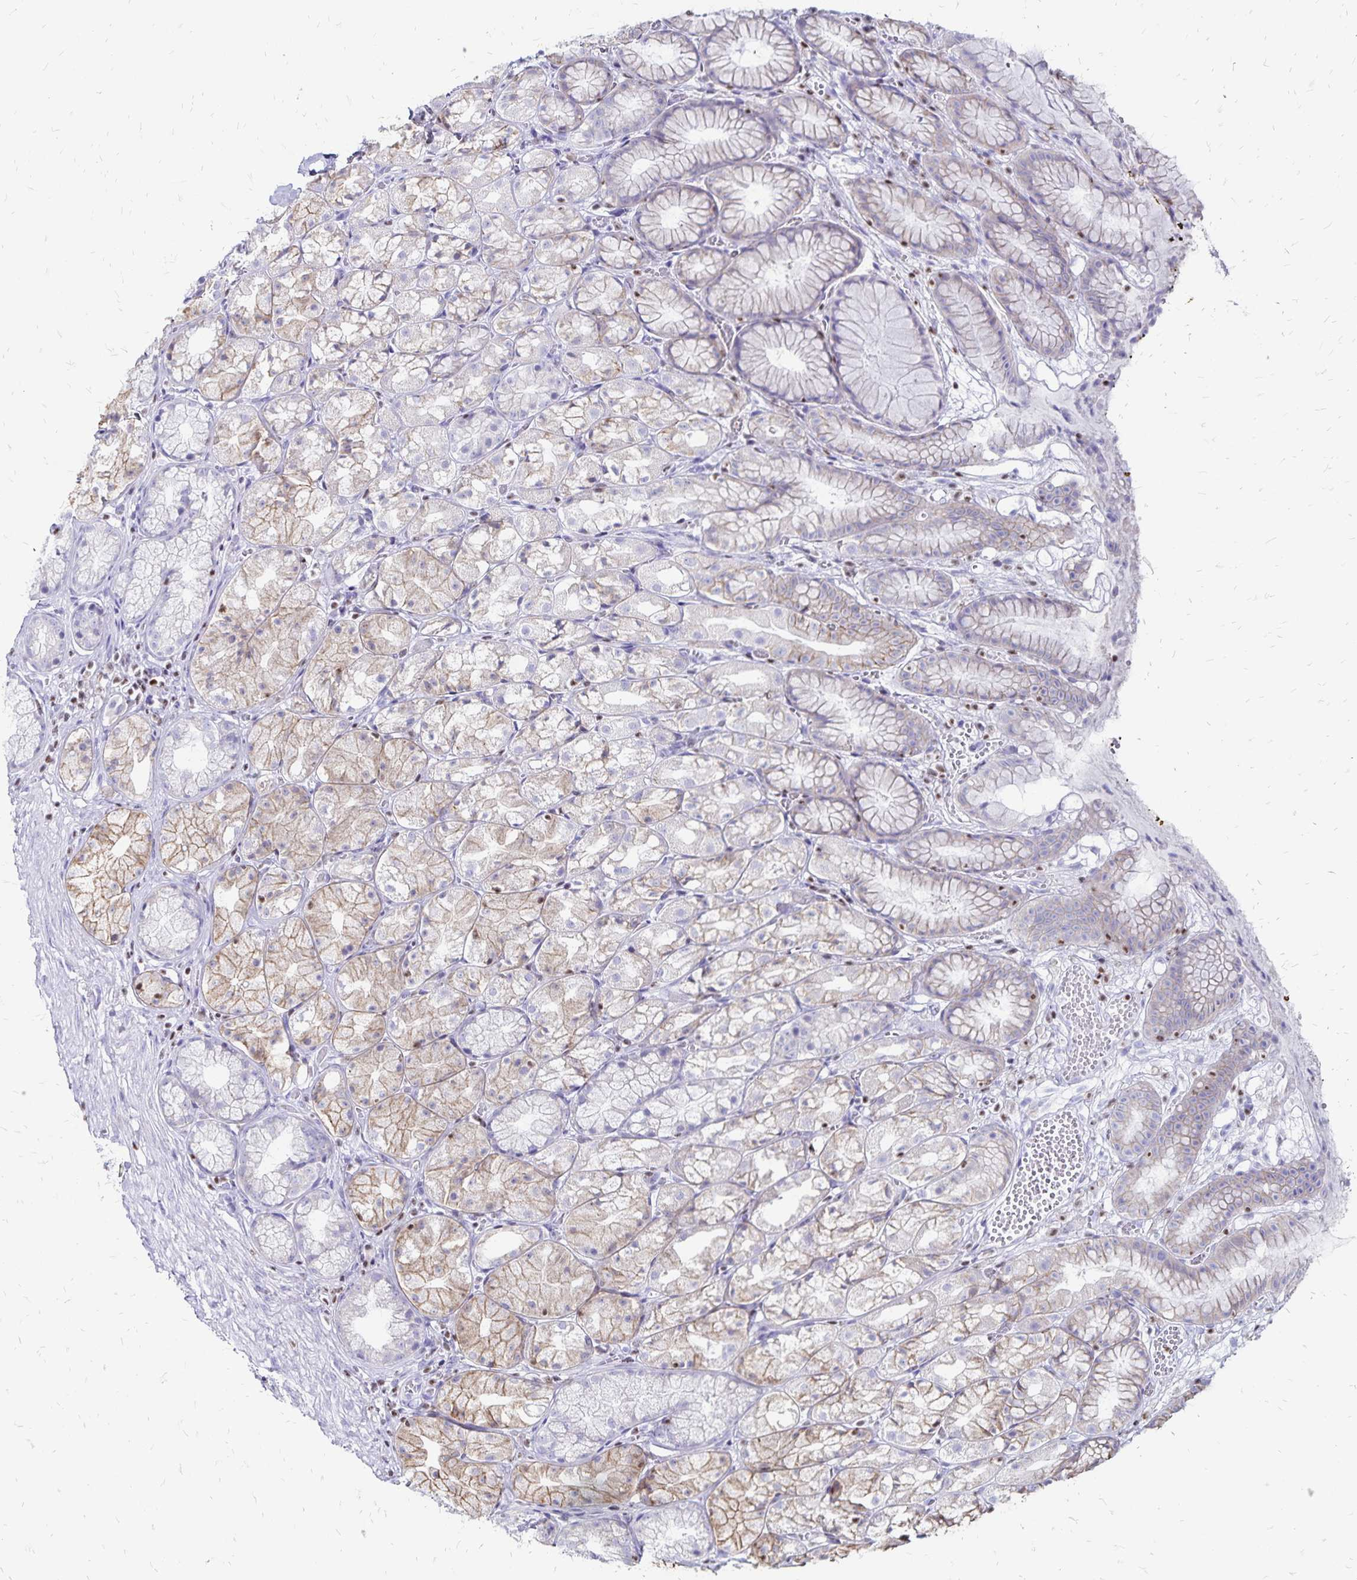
{"staining": {"intensity": "moderate", "quantity": "<25%", "location": "cytoplasmic/membranous"}, "tissue": "stomach", "cell_type": "Glandular cells", "image_type": "normal", "snomed": [{"axis": "morphology", "description": "Normal tissue, NOS"}, {"axis": "topography", "description": "Stomach"}], "caption": "Protein positivity by IHC exhibits moderate cytoplasmic/membranous expression in approximately <25% of glandular cells in benign stomach. (brown staining indicates protein expression, while blue staining denotes nuclei).", "gene": "IKZF1", "patient": {"sex": "male", "age": 70}}